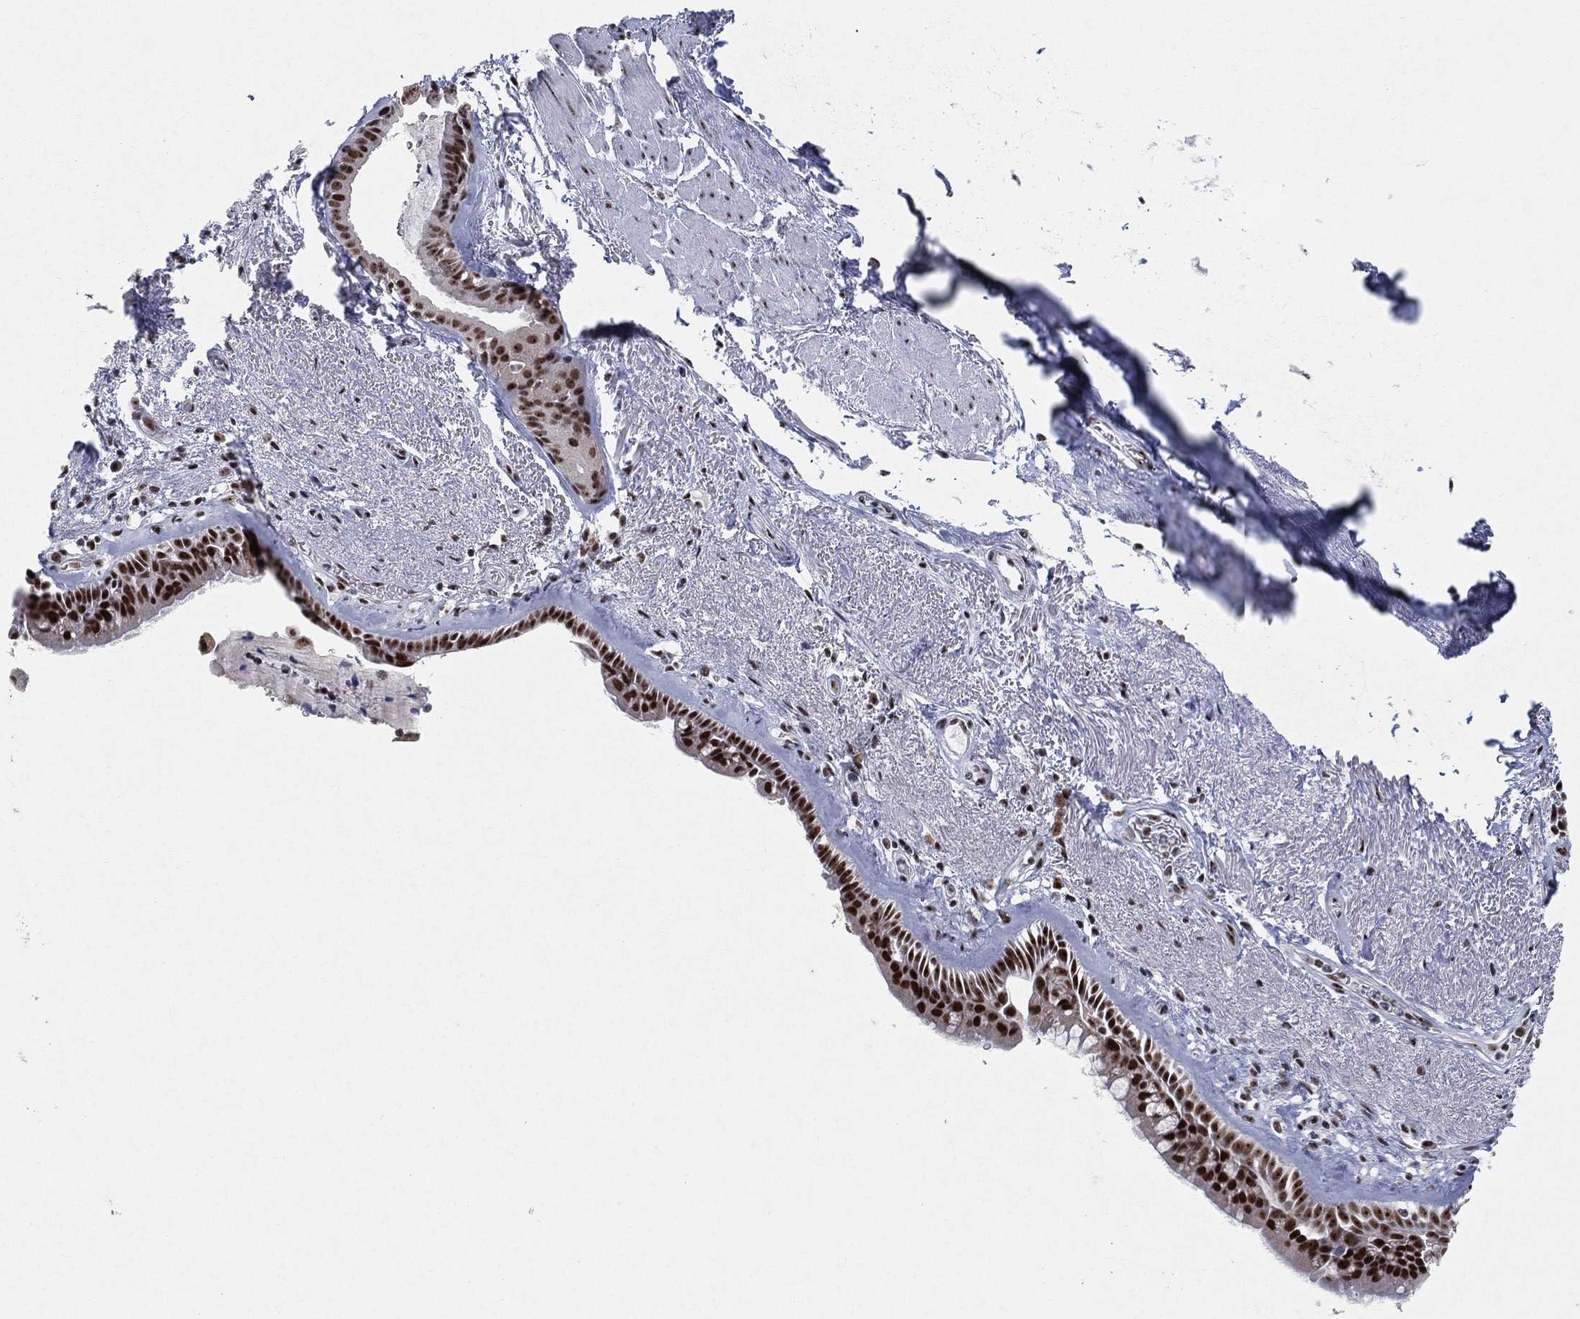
{"staining": {"intensity": "strong", "quantity": ">75%", "location": "nuclear"}, "tissue": "bronchus", "cell_type": "Respiratory epithelial cells", "image_type": "normal", "snomed": [{"axis": "morphology", "description": "Normal tissue, NOS"}, {"axis": "topography", "description": "Bronchus"}], "caption": "Immunohistochemistry (DAB (3,3'-diaminobenzidine)) staining of benign bronchus exhibits strong nuclear protein positivity in about >75% of respiratory epithelial cells. The protein of interest is shown in brown color, while the nuclei are stained blue.", "gene": "DDX27", "patient": {"sex": "male", "age": 82}}